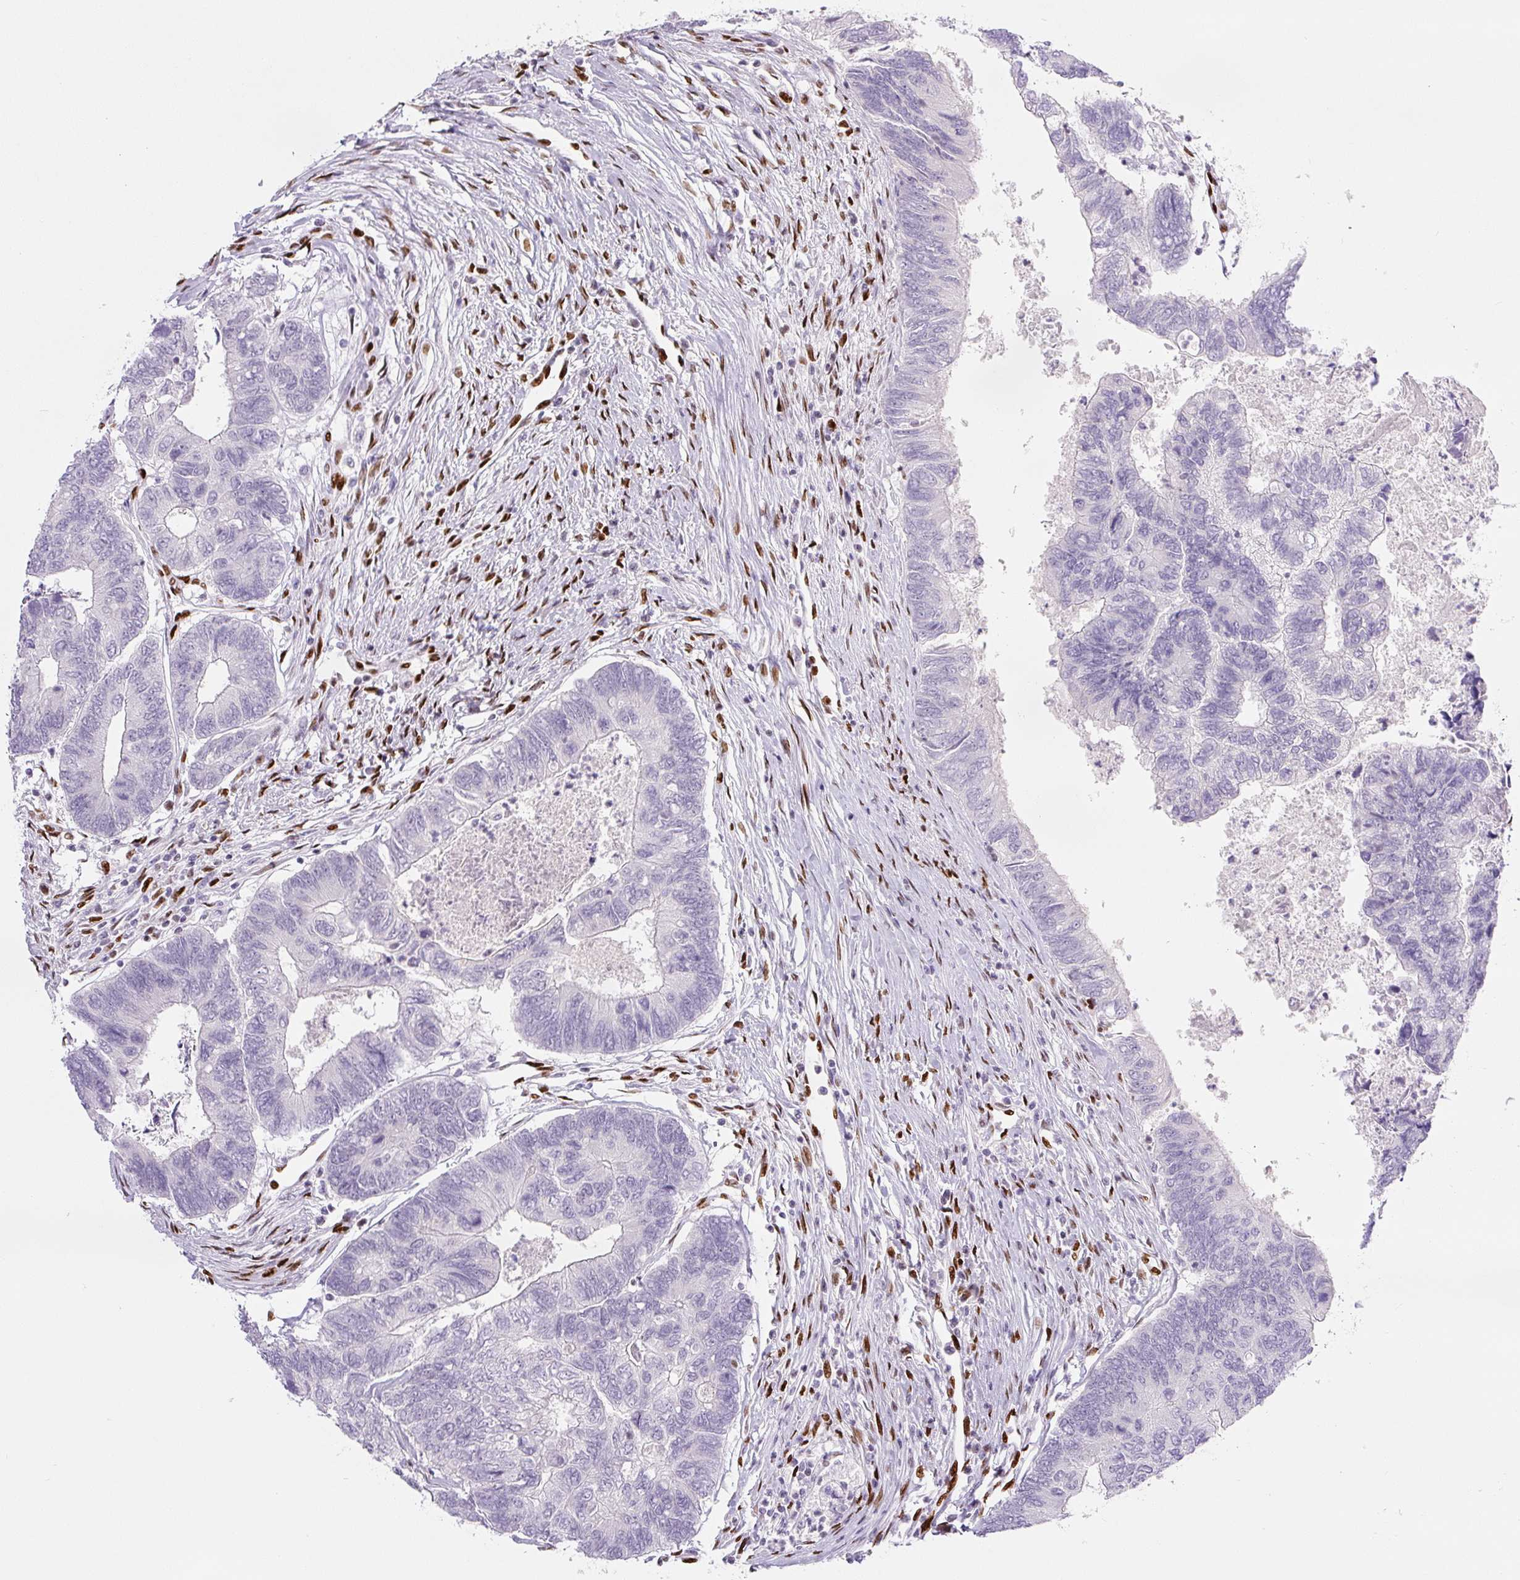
{"staining": {"intensity": "negative", "quantity": "none", "location": "none"}, "tissue": "colorectal cancer", "cell_type": "Tumor cells", "image_type": "cancer", "snomed": [{"axis": "morphology", "description": "Adenocarcinoma, NOS"}, {"axis": "topography", "description": "Colon"}], "caption": "This photomicrograph is of colorectal cancer (adenocarcinoma) stained with IHC to label a protein in brown with the nuclei are counter-stained blue. There is no staining in tumor cells.", "gene": "ZEB1", "patient": {"sex": "female", "age": 67}}